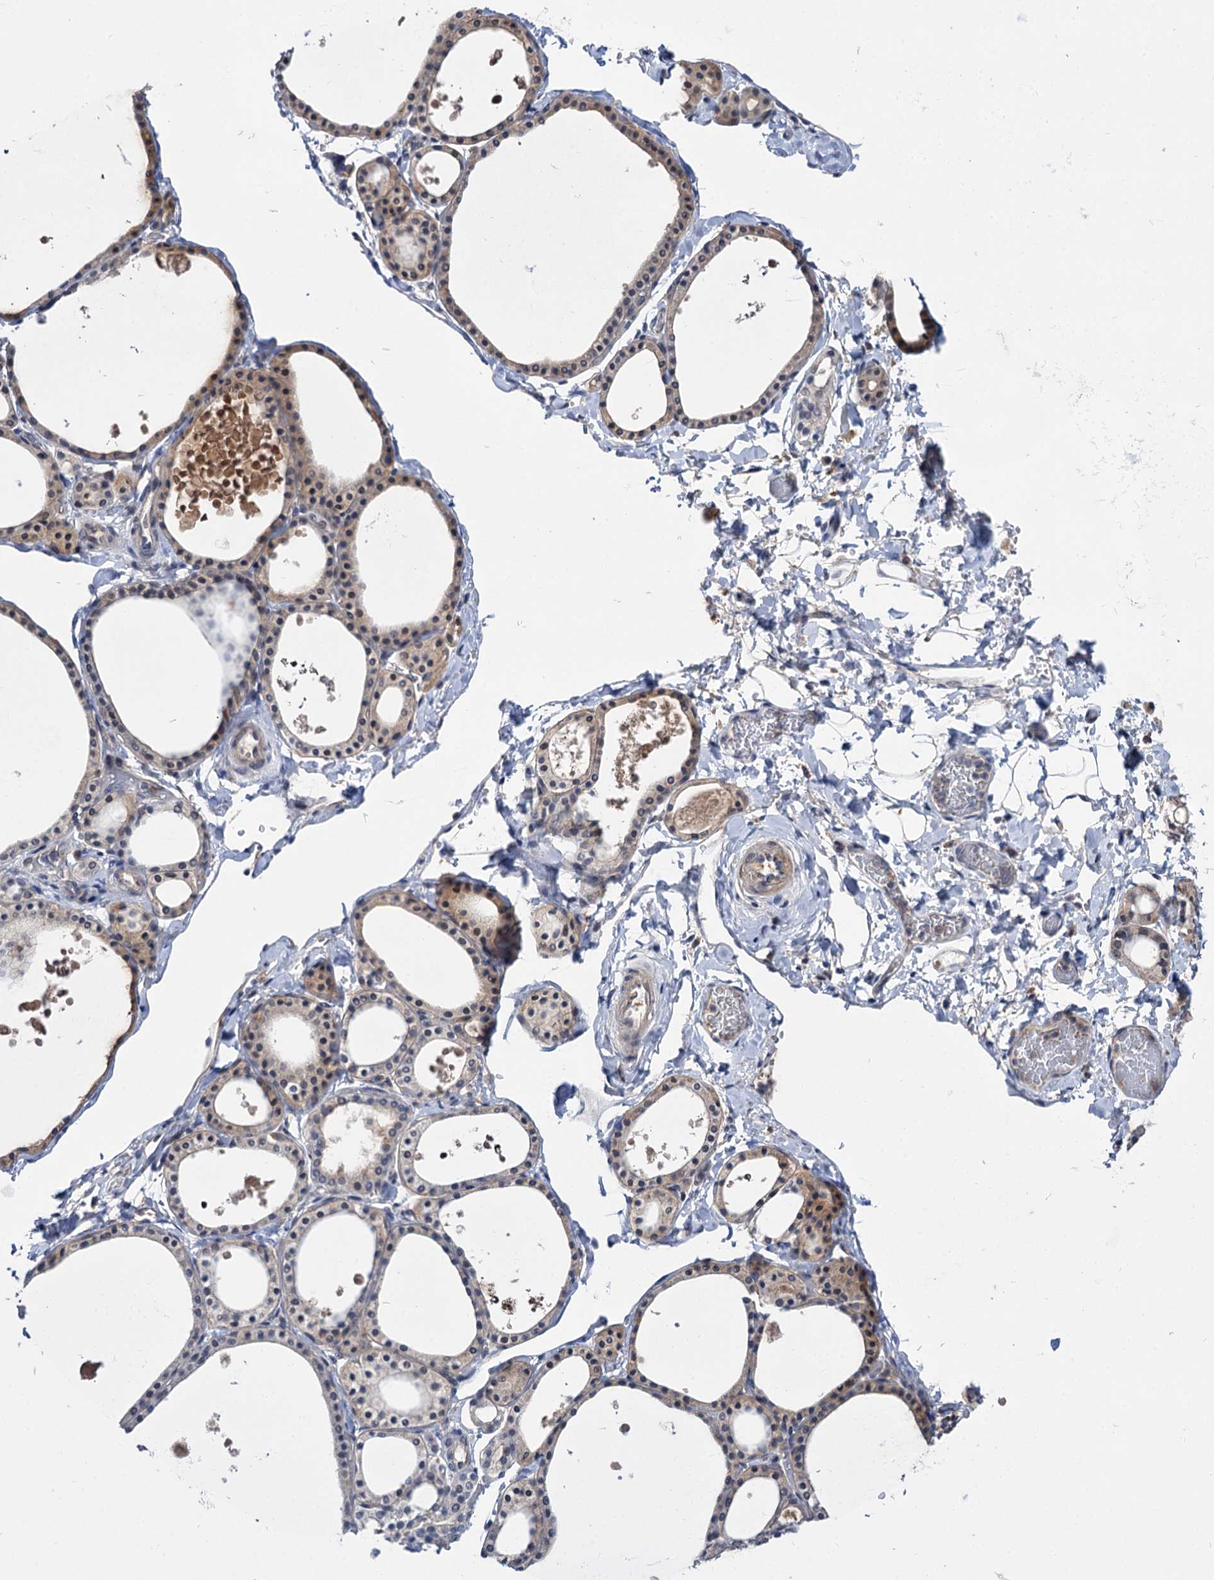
{"staining": {"intensity": "weak", "quantity": "<25%", "location": "cytoplasmic/membranous"}, "tissue": "thyroid gland", "cell_type": "Glandular cells", "image_type": "normal", "snomed": [{"axis": "morphology", "description": "Normal tissue, NOS"}, {"axis": "topography", "description": "Thyroid gland"}], "caption": "There is no significant expression in glandular cells of thyroid gland. (DAB IHC, high magnification).", "gene": "NEK10", "patient": {"sex": "male", "age": 56}}